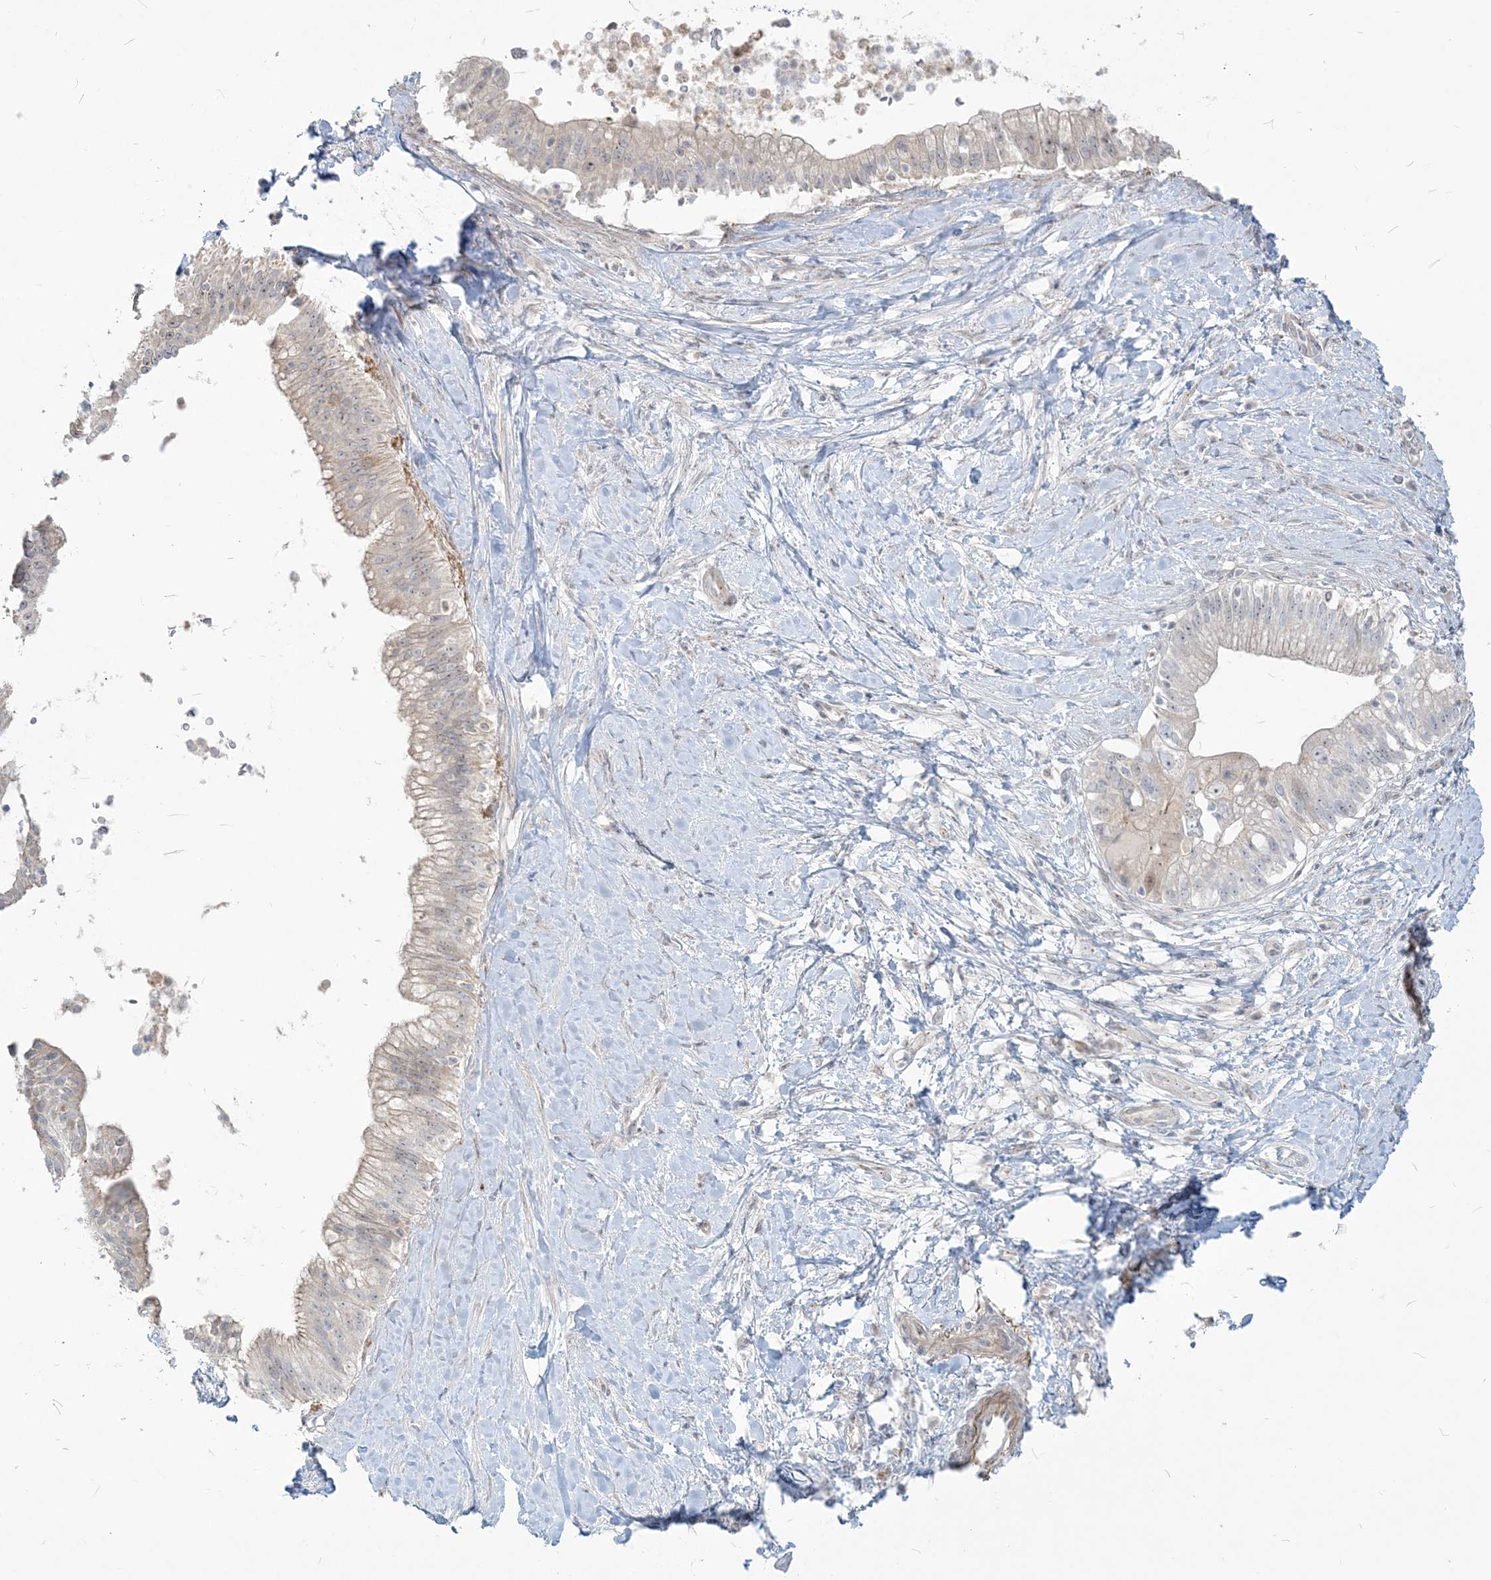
{"staining": {"intensity": "weak", "quantity": "<25%", "location": "nuclear"}, "tissue": "pancreatic cancer", "cell_type": "Tumor cells", "image_type": "cancer", "snomed": [{"axis": "morphology", "description": "Adenocarcinoma, NOS"}, {"axis": "topography", "description": "Pancreas"}], "caption": "Tumor cells are negative for protein expression in human adenocarcinoma (pancreatic).", "gene": "SDAD1", "patient": {"sex": "male", "age": 68}}